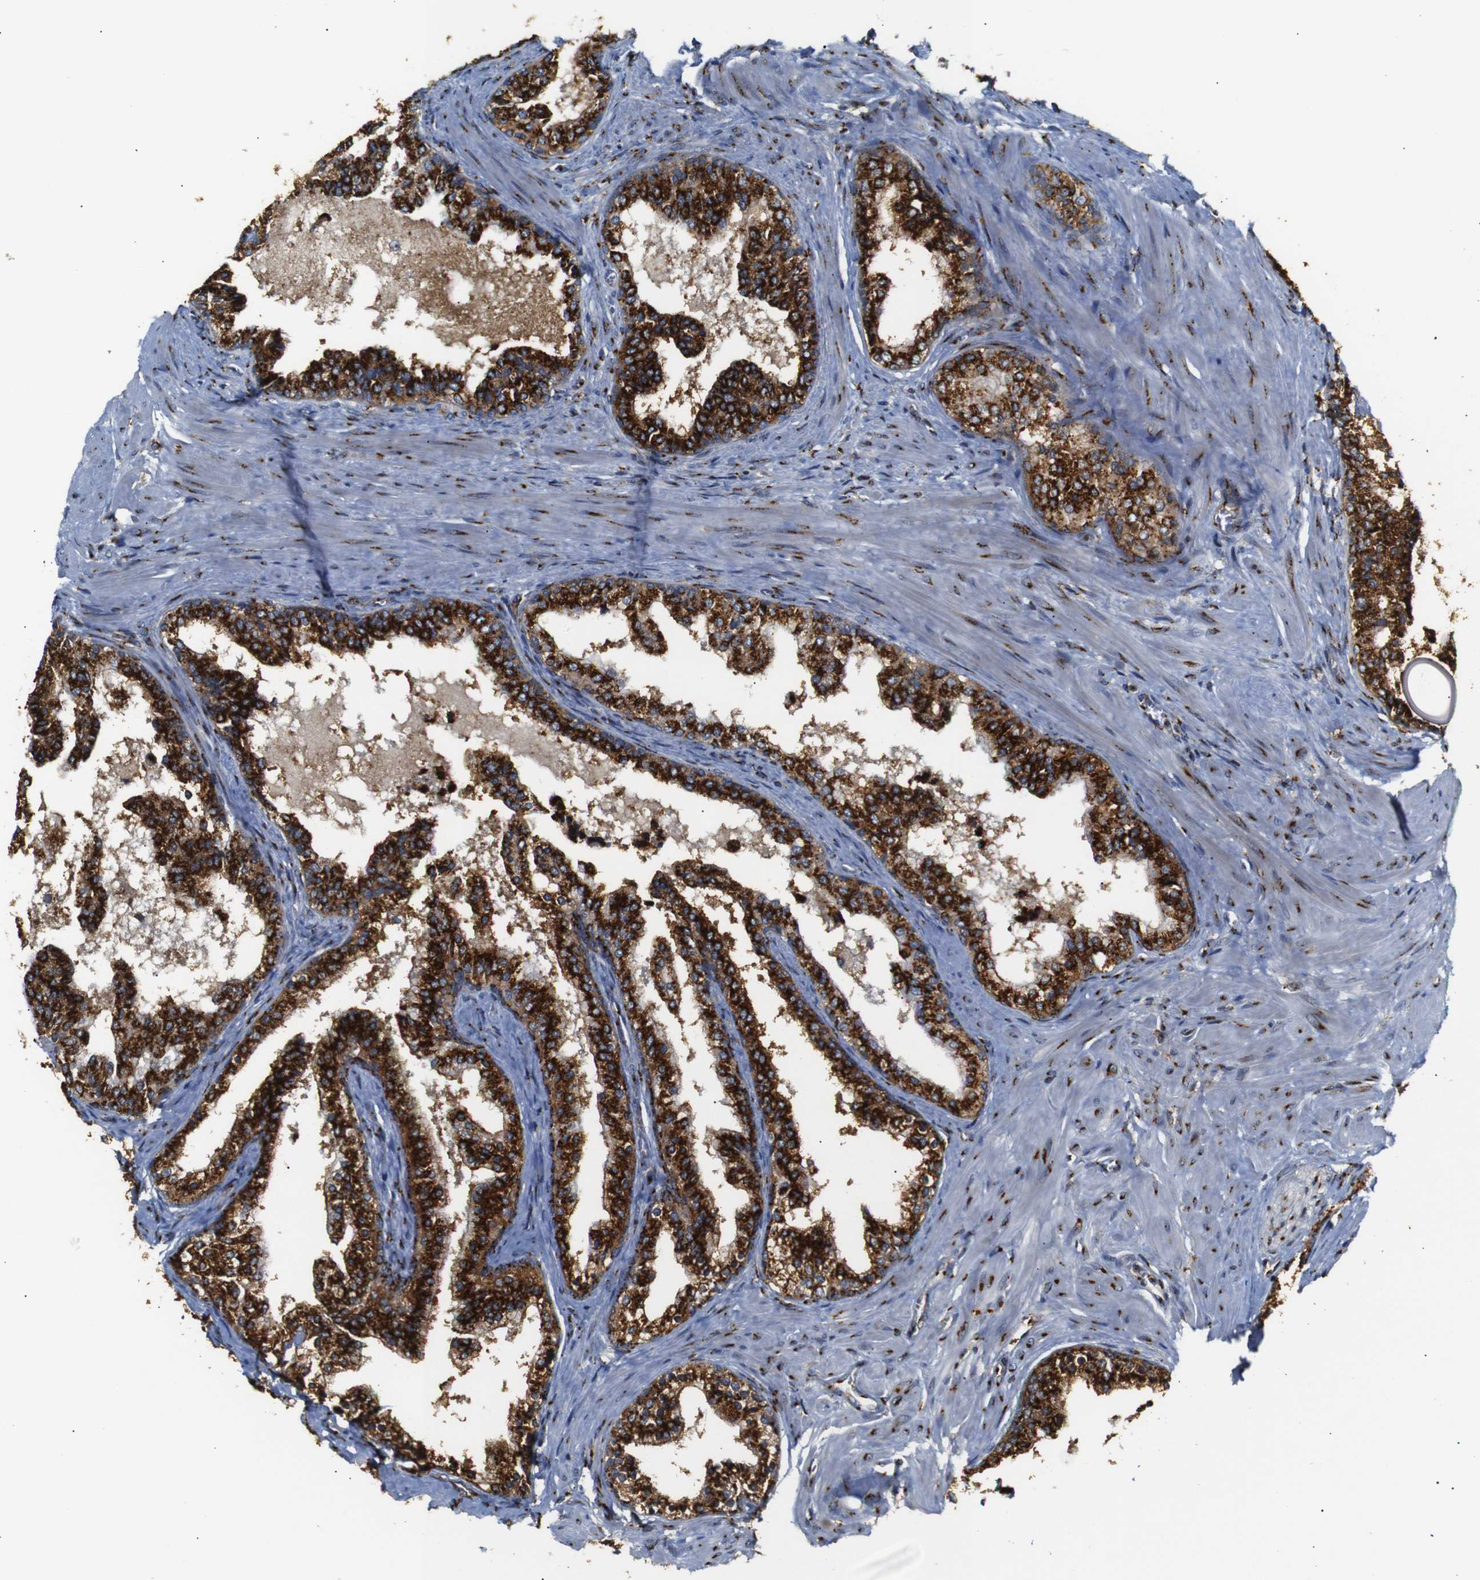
{"staining": {"intensity": "strong", "quantity": ">75%", "location": "cytoplasmic/membranous"}, "tissue": "prostate cancer", "cell_type": "Tumor cells", "image_type": "cancer", "snomed": [{"axis": "morphology", "description": "Adenocarcinoma, Low grade"}, {"axis": "topography", "description": "Prostate"}], "caption": "Protein staining exhibits strong cytoplasmic/membranous staining in approximately >75% of tumor cells in adenocarcinoma (low-grade) (prostate).", "gene": "TGOLN2", "patient": {"sex": "male", "age": 60}}